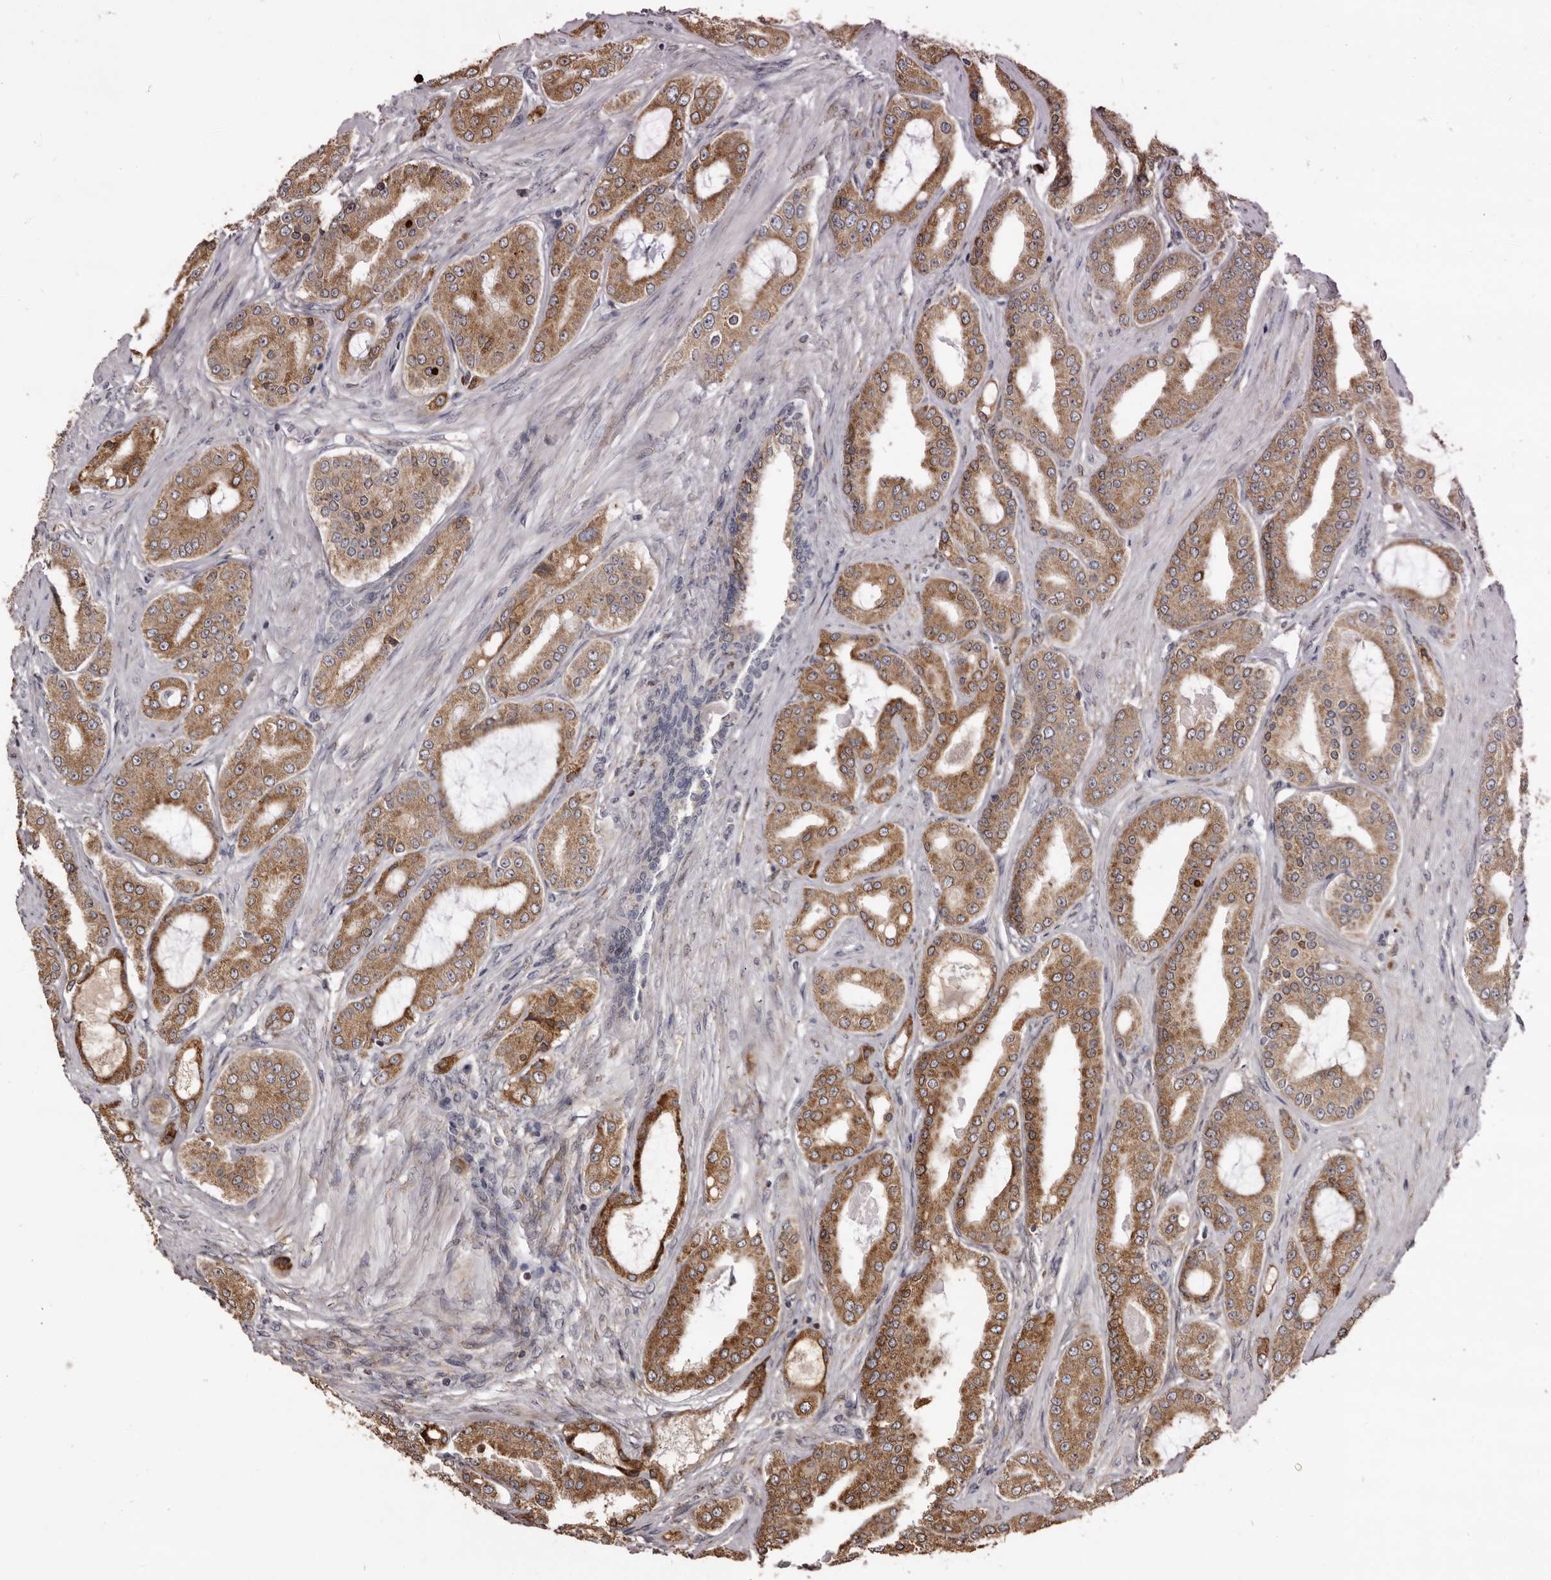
{"staining": {"intensity": "moderate", "quantity": ">75%", "location": "cytoplasmic/membranous"}, "tissue": "prostate cancer", "cell_type": "Tumor cells", "image_type": "cancer", "snomed": [{"axis": "morphology", "description": "Adenocarcinoma, High grade"}, {"axis": "topography", "description": "Prostate"}], "caption": "The histopathology image reveals immunohistochemical staining of prostate high-grade adenocarcinoma. There is moderate cytoplasmic/membranous staining is appreciated in approximately >75% of tumor cells.", "gene": "PIGX", "patient": {"sex": "male", "age": 60}}